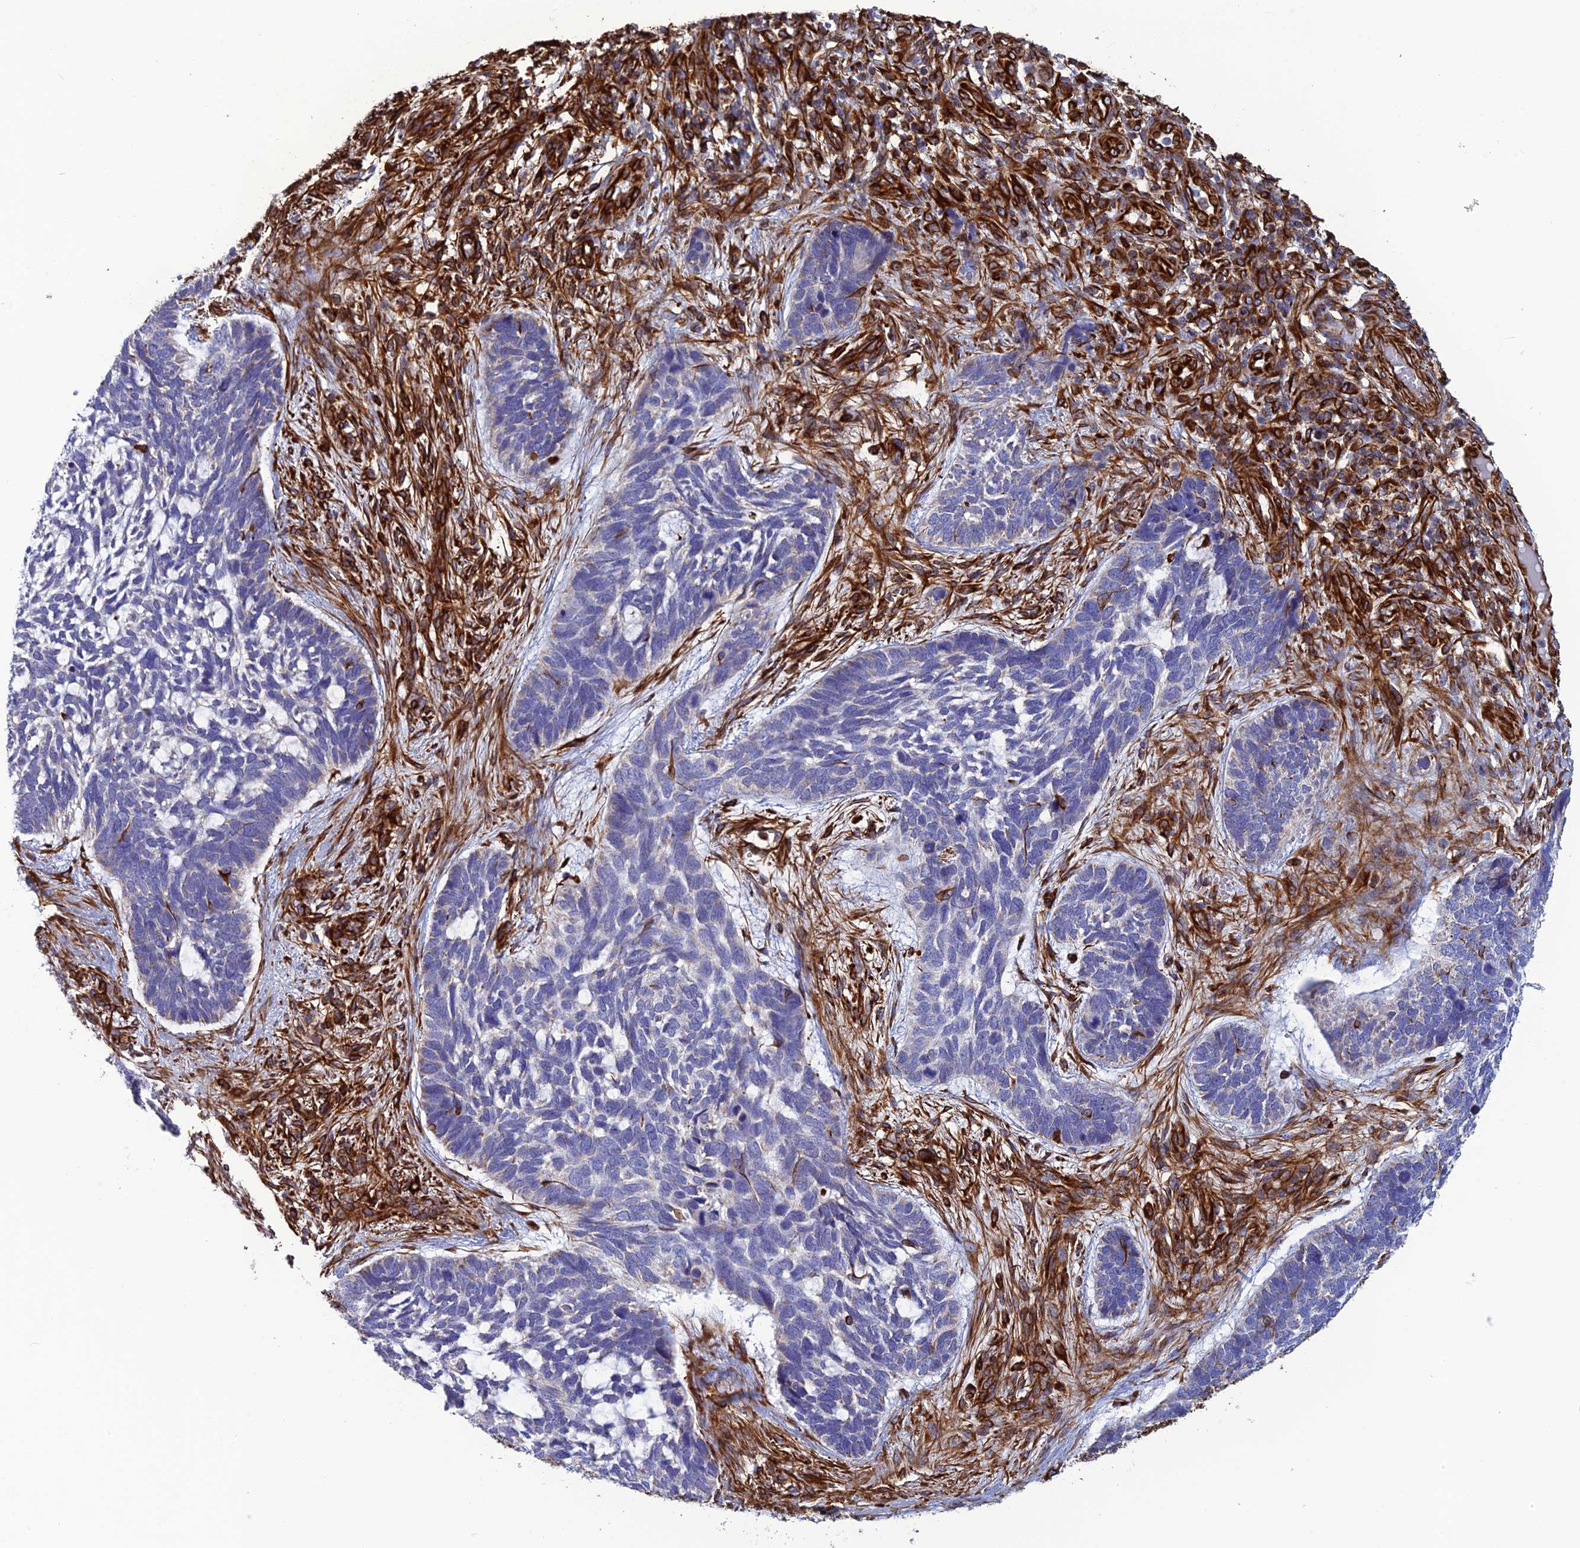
{"staining": {"intensity": "negative", "quantity": "none", "location": "none"}, "tissue": "skin cancer", "cell_type": "Tumor cells", "image_type": "cancer", "snomed": [{"axis": "morphology", "description": "Basal cell carcinoma"}, {"axis": "topography", "description": "Skin"}], "caption": "IHC histopathology image of human skin cancer stained for a protein (brown), which exhibits no expression in tumor cells.", "gene": "FBXL20", "patient": {"sex": "male", "age": 88}}